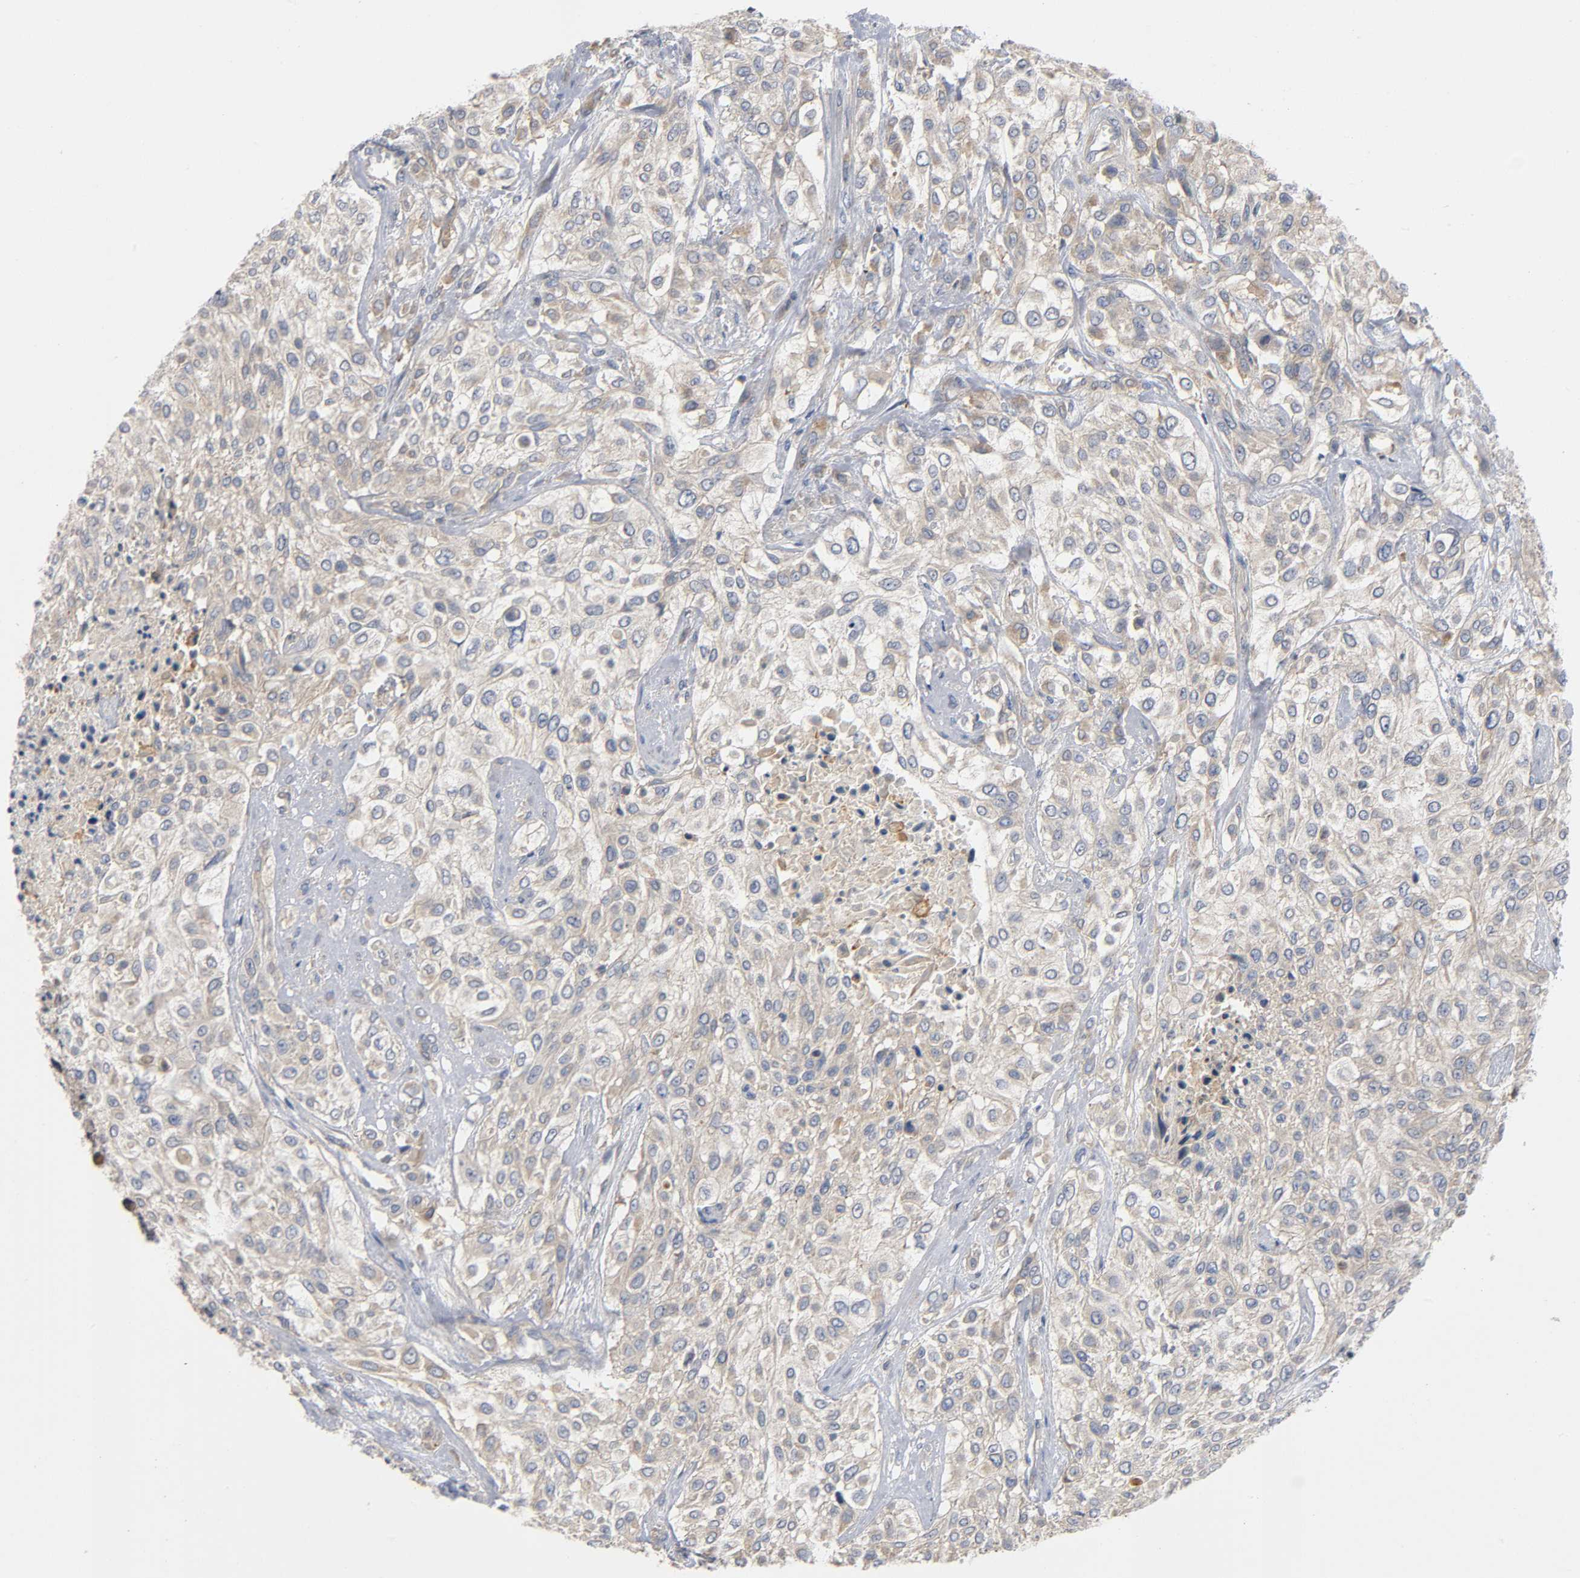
{"staining": {"intensity": "weak", "quantity": ">75%", "location": "cytoplasmic/membranous"}, "tissue": "urothelial cancer", "cell_type": "Tumor cells", "image_type": "cancer", "snomed": [{"axis": "morphology", "description": "Urothelial carcinoma, High grade"}, {"axis": "topography", "description": "Urinary bladder"}], "caption": "This is a histology image of immunohistochemistry (IHC) staining of urothelial carcinoma (high-grade), which shows weak positivity in the cytoplasmic/membranous of tumor cells.", "gene": "HDAC6", "patient": {"sex": "male", "age": 57}}